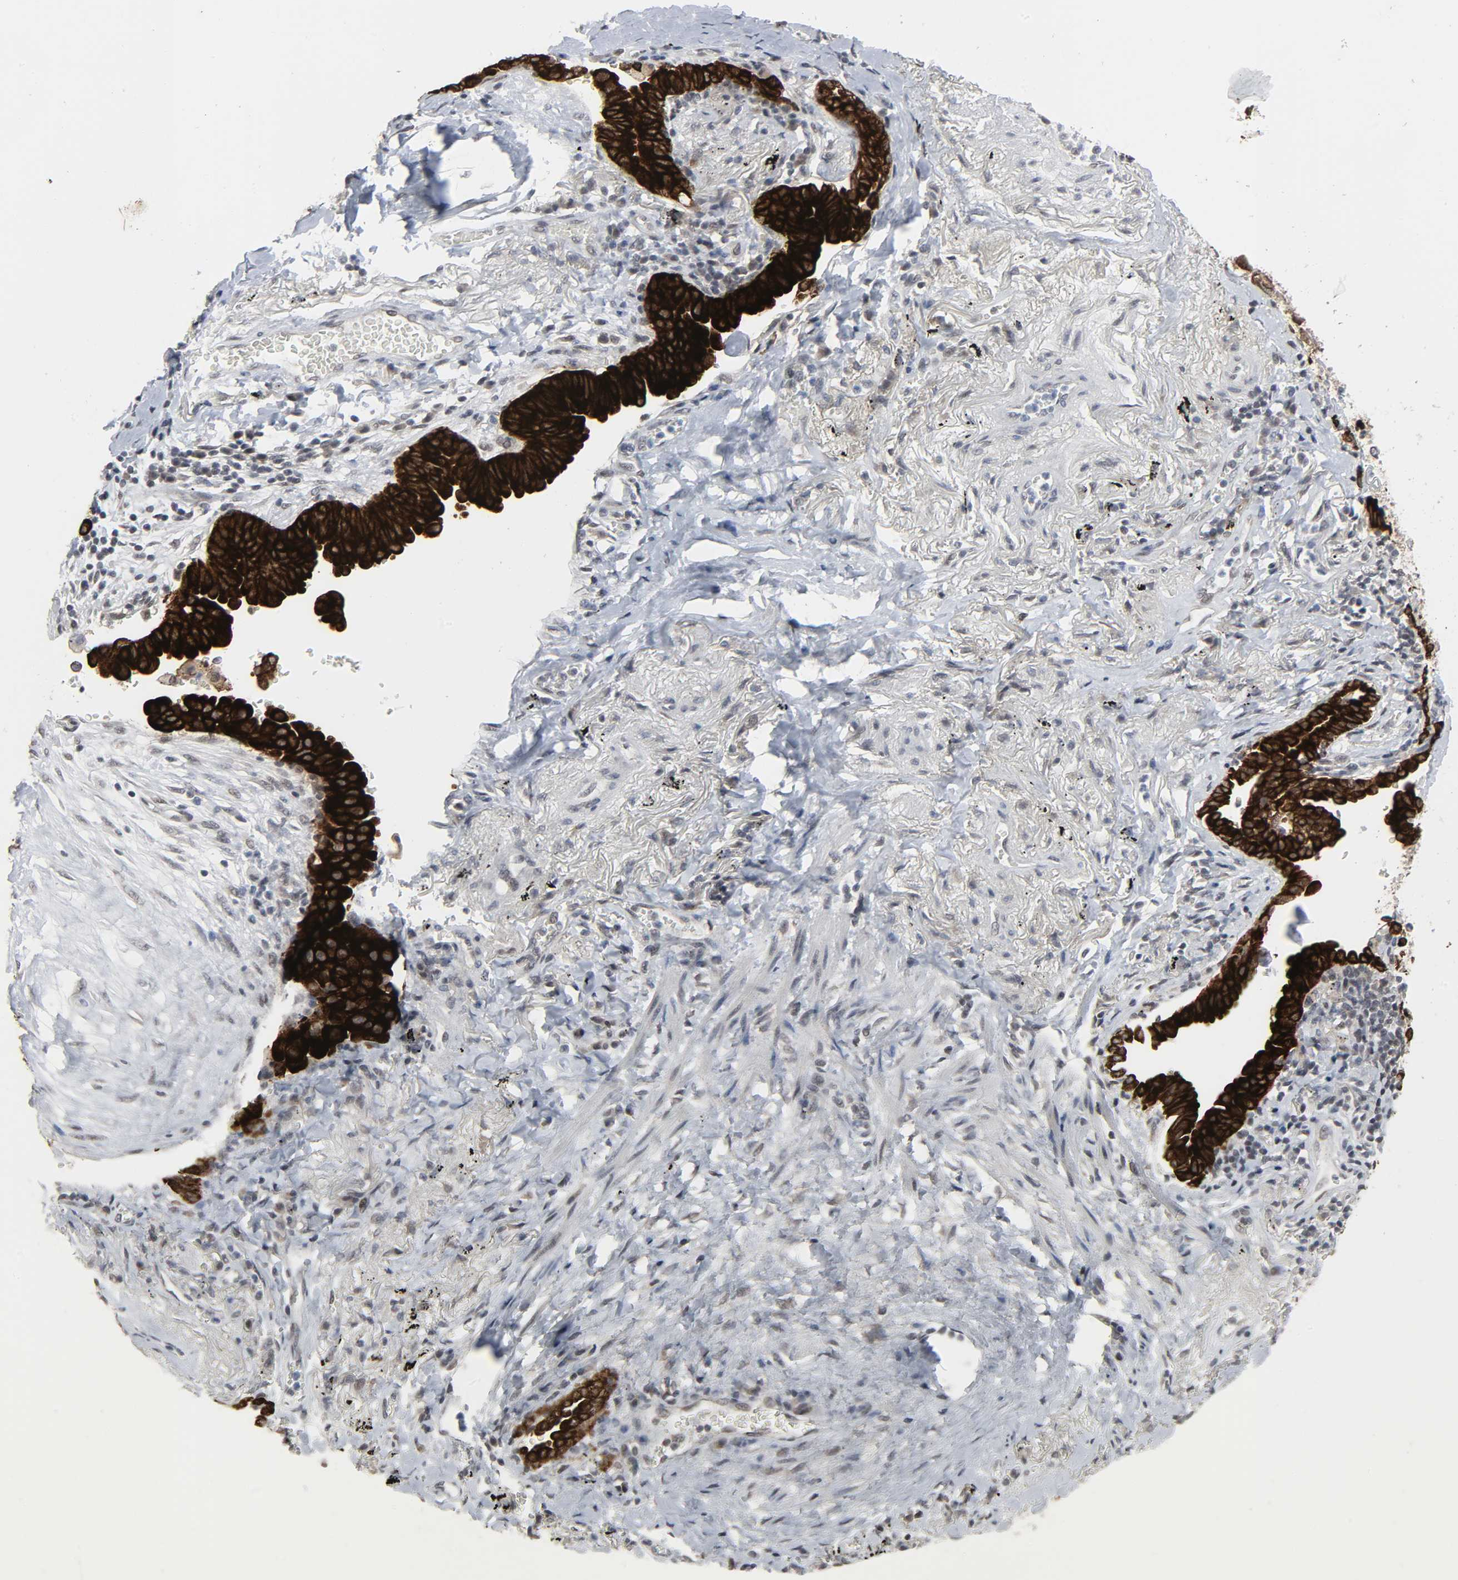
{"staining": {"intensity": "strong", "quantity": ">75%", "location": "cytoplasmic/membranous"}, "tissue": "lung cancer", "cell_type": "Tumor cells", "image_type": "cancer", "snomed": [{"axis": "morphology", "description": "Adenocarcinoma, NOS"}, {"axis": "topography", "description": "Lung"}], "caption": "This micrograph reveals lung cancer stained with immunohistochemistry (IHC) to label a protein in brown. The cytoplasmic/membranous of tumor cells show strong positivity for the protein. Nuclei are counter-stained blue.", "gene": "MUC1", "patient": {"sex": "female", "age": 64}}